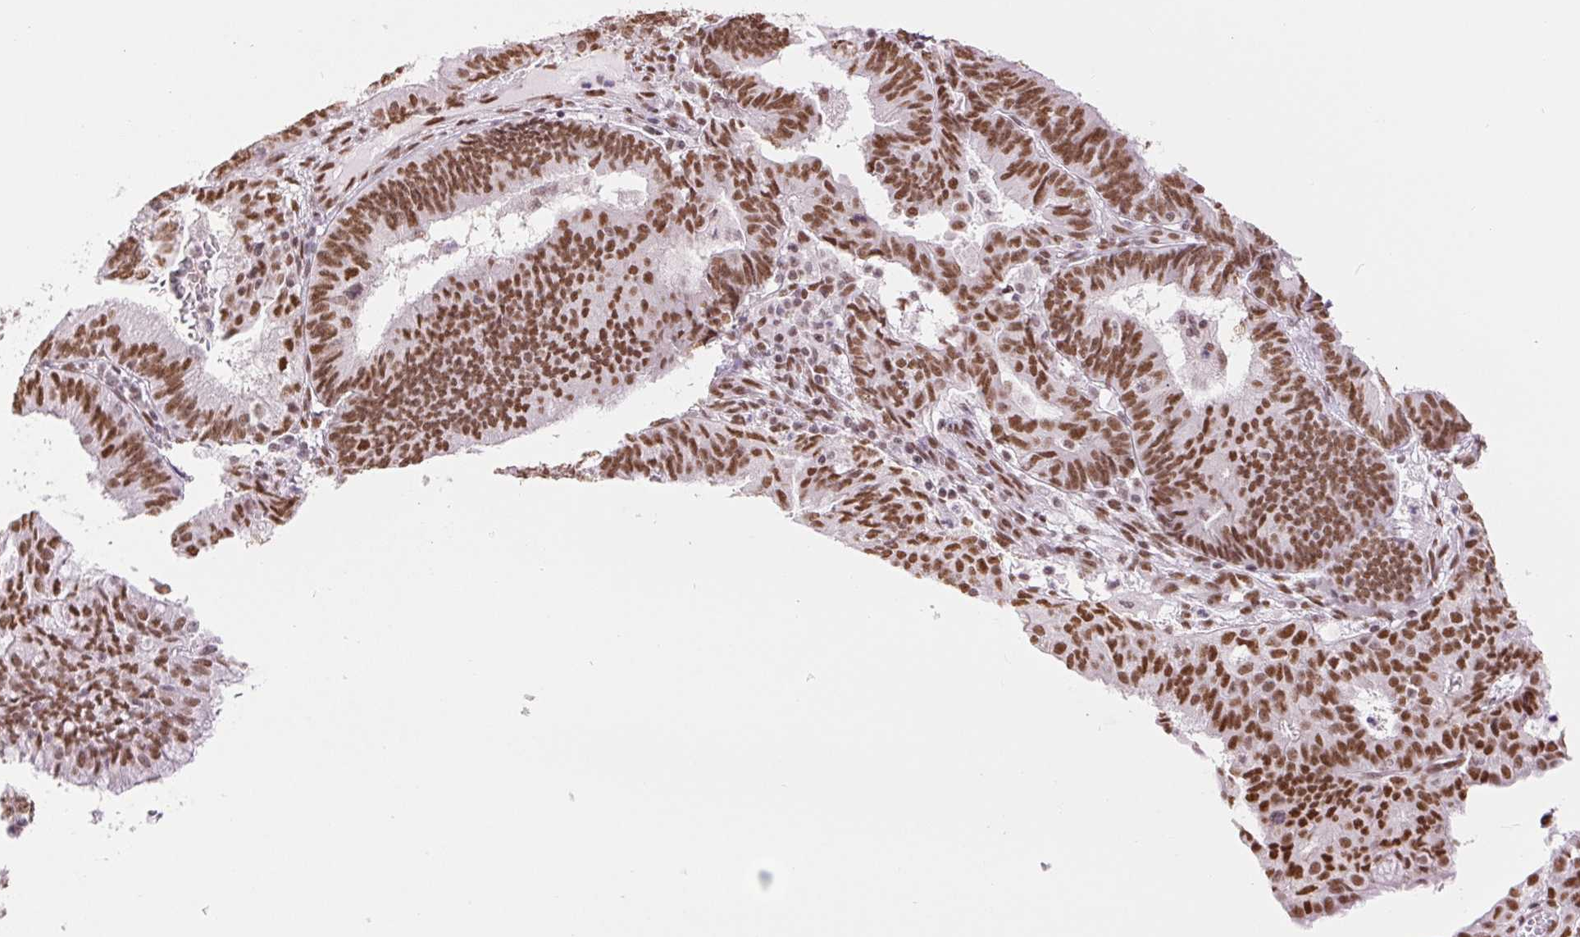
{"staining": {"intensity": "moderate", "quantity": ">75%", "location": "nuclear"}, "tissue": "endometrial cancer", "cell_type": "Tumor cells", "image_type": "cancer", "snomed": [{"axis": "morphology", "description": "Adenocarcinoma, NOS"}, {"axis": "topography", "description": "Endometrium"}], "caption": "Protein staining of endometrial cancer (adenocarcinoma) tissue exhibits moderate nuclear positivity in about >75% of tumor cells.", "gene": "ZFR2", "patient": {"sex": "female", "age": 61}}